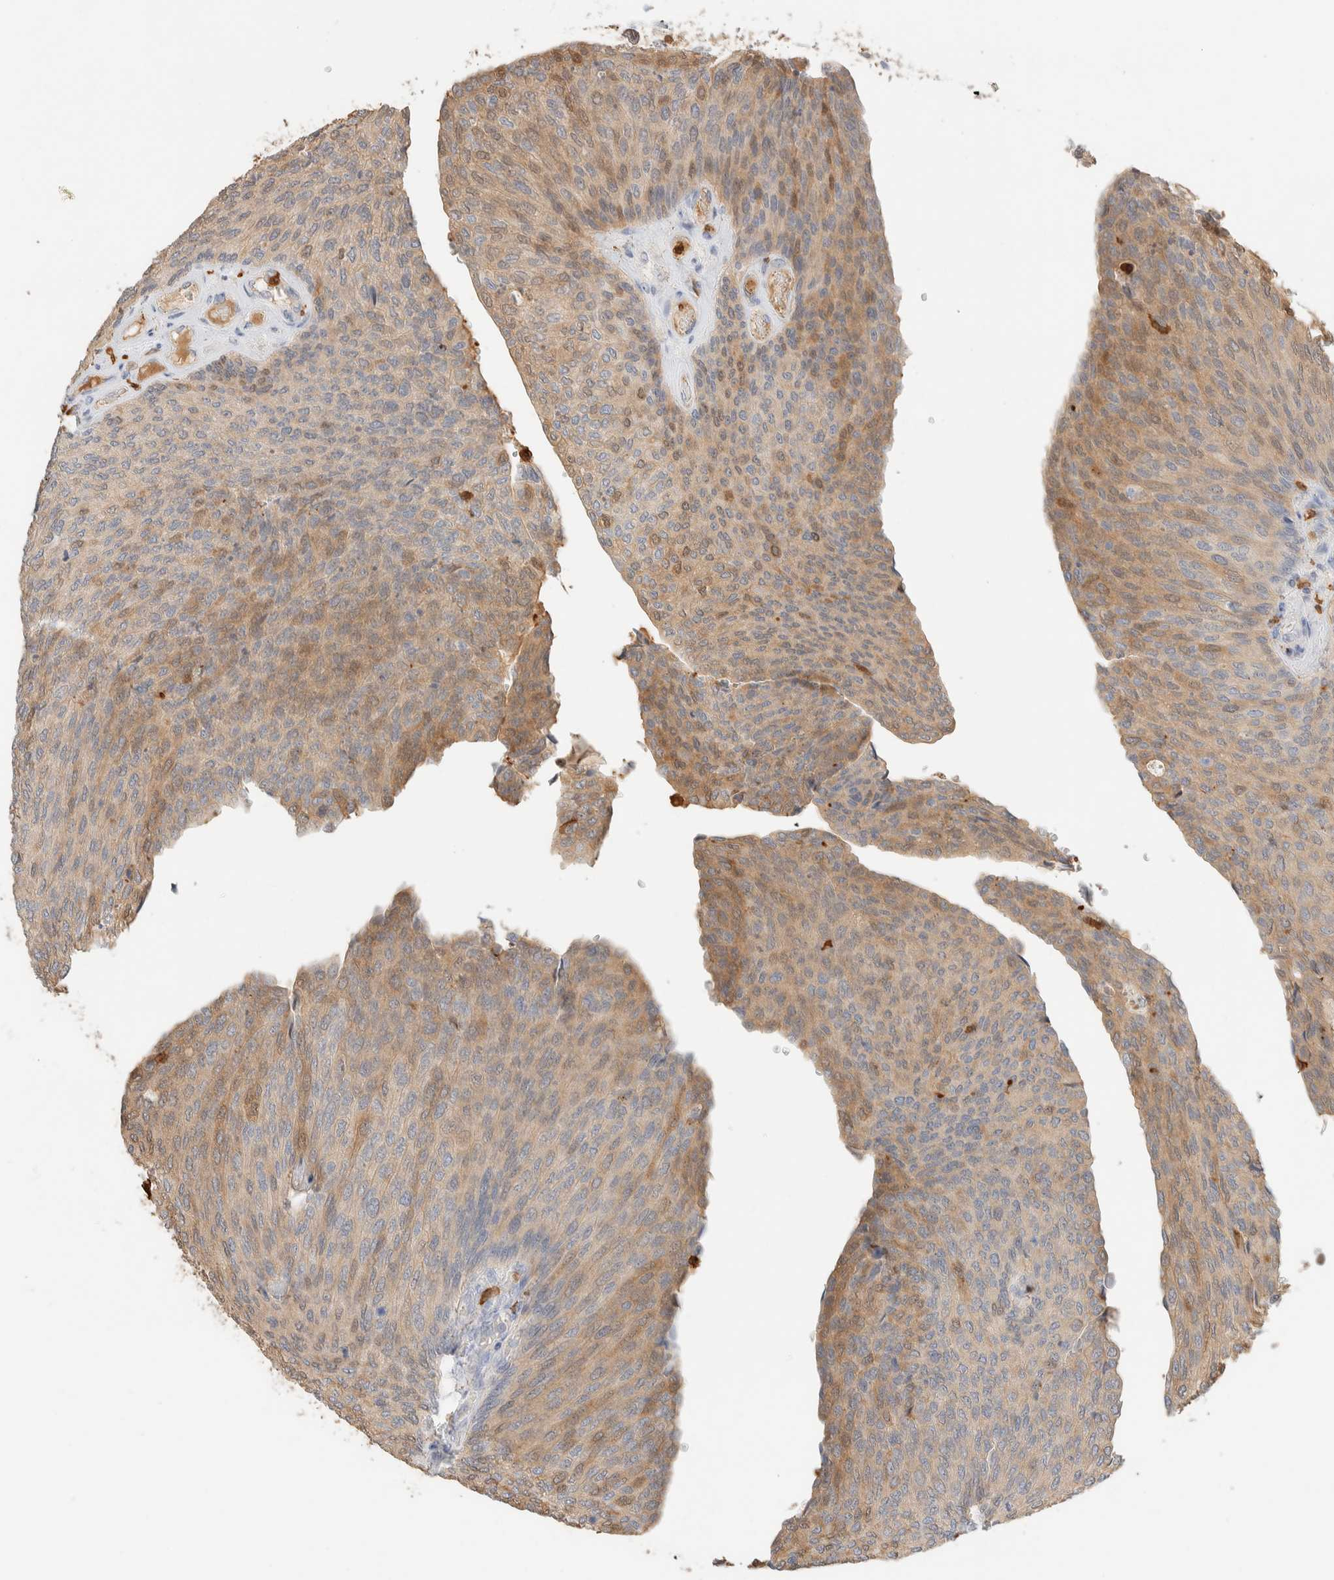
{"staining": {"intensity": "moderate", "quantity": "<25%", "location": "cytoplasmic/membranous,nuclear"}, "tissue": "urothelial cancer", "cell_type": "Tumor cells", "image_type": "cancer", "snomed": [{"axis": "morphology", "description": "Urothelial carcinoma, Low grade"}, {"axis": "topography", "description": "Urinary bladder"}], "caption": "Human low-grade urothelial carcinoma stained with a protein marker reveals moderate staining in tumor cells.", "gene": "SETD4", "patient": {"sex": "female", "age": 79}}